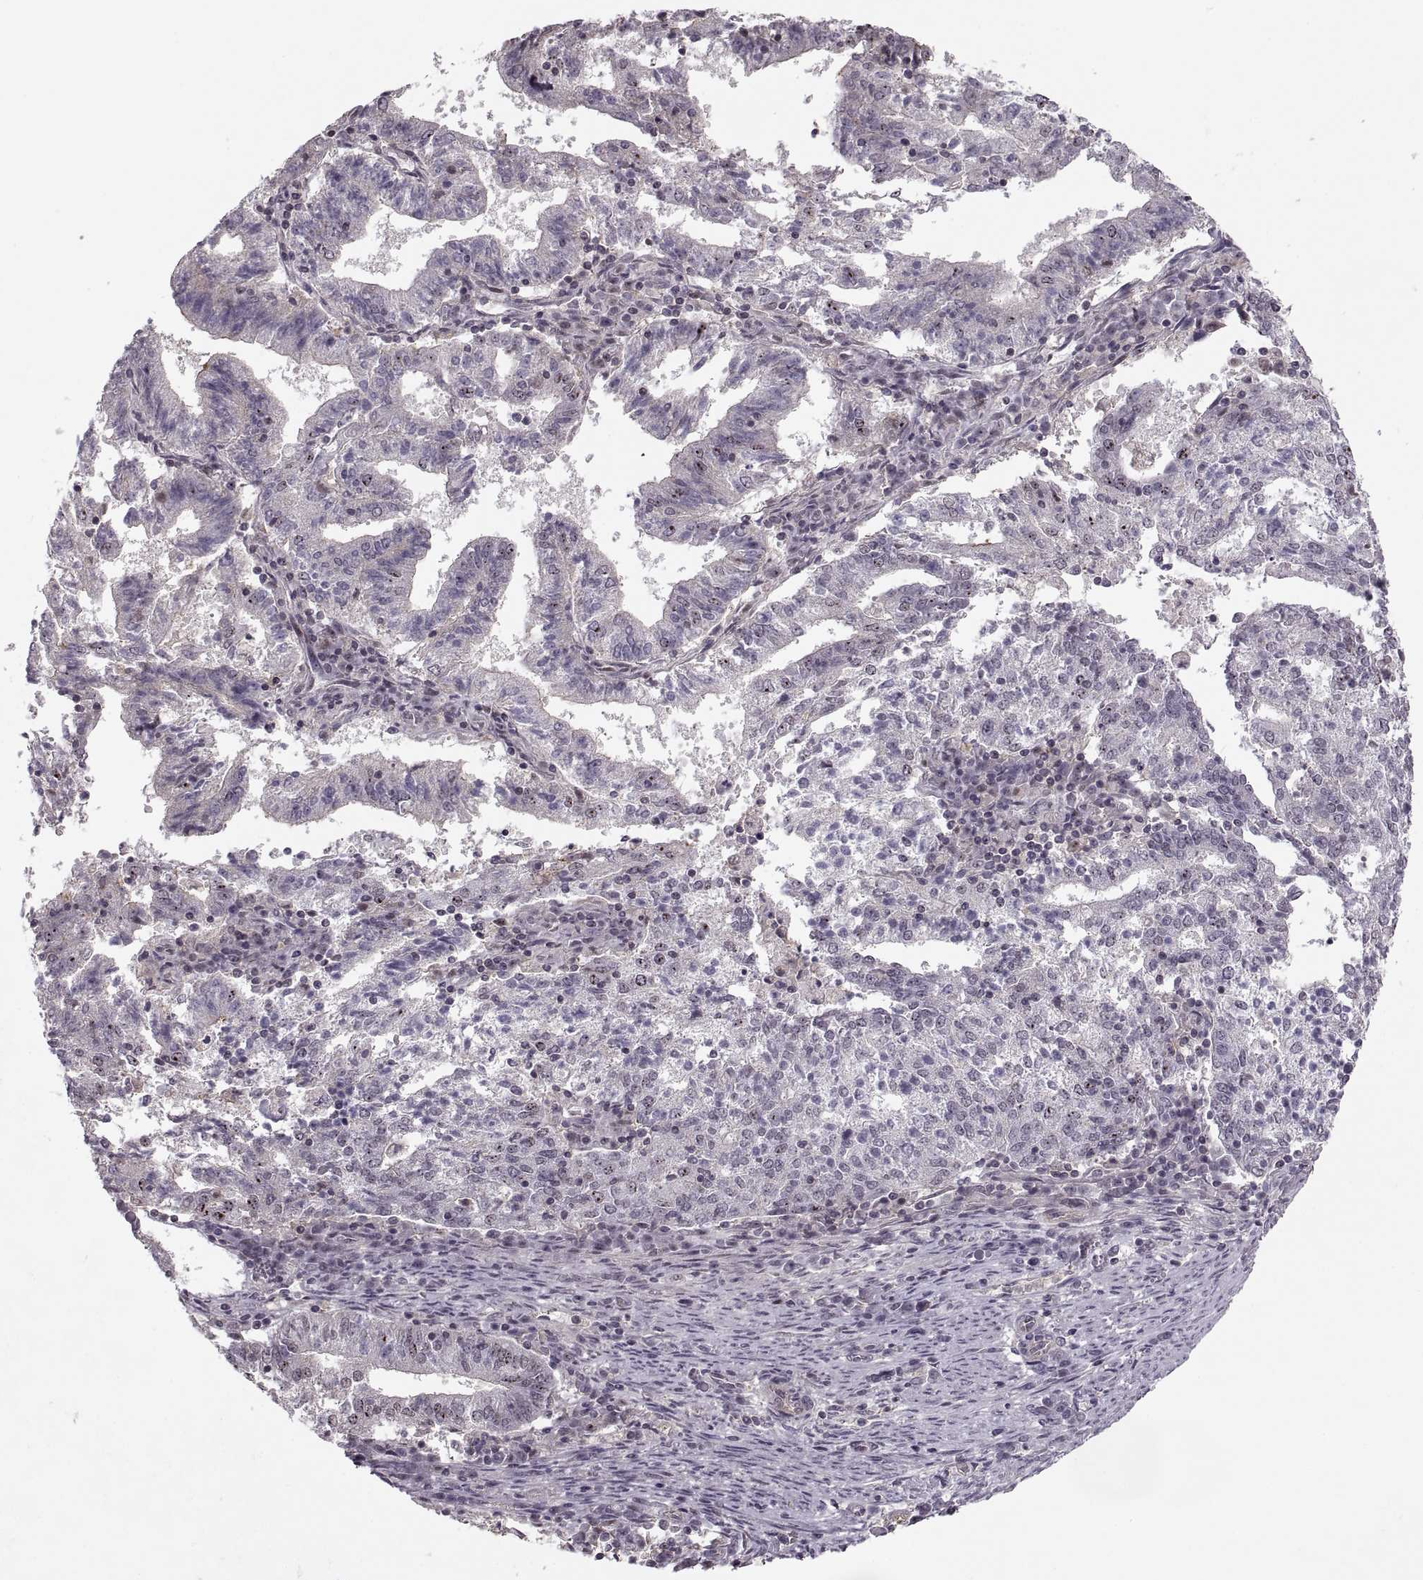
{"staining": {"intensity": "negative", "quantity": "none", "location": "none"}, "tissue": "endometrial cancer", "cell_type": "Tumor cells", "image_type": "cancer", "snomed": [{"axis": "morphology", "description": "Adenocarcinoma, NOS"}, {"axis": "topography", "description": "Endometrium"}], "caption": "A micrograph of human endometrial adenocarcinoma is negative for staining in tumor cells. (DAB (3,3'-diaminobenzidine) immunohistochemistry, high magnification).", "gene": "LUZP2", "patient": {"sex": "female", "age": 82}}